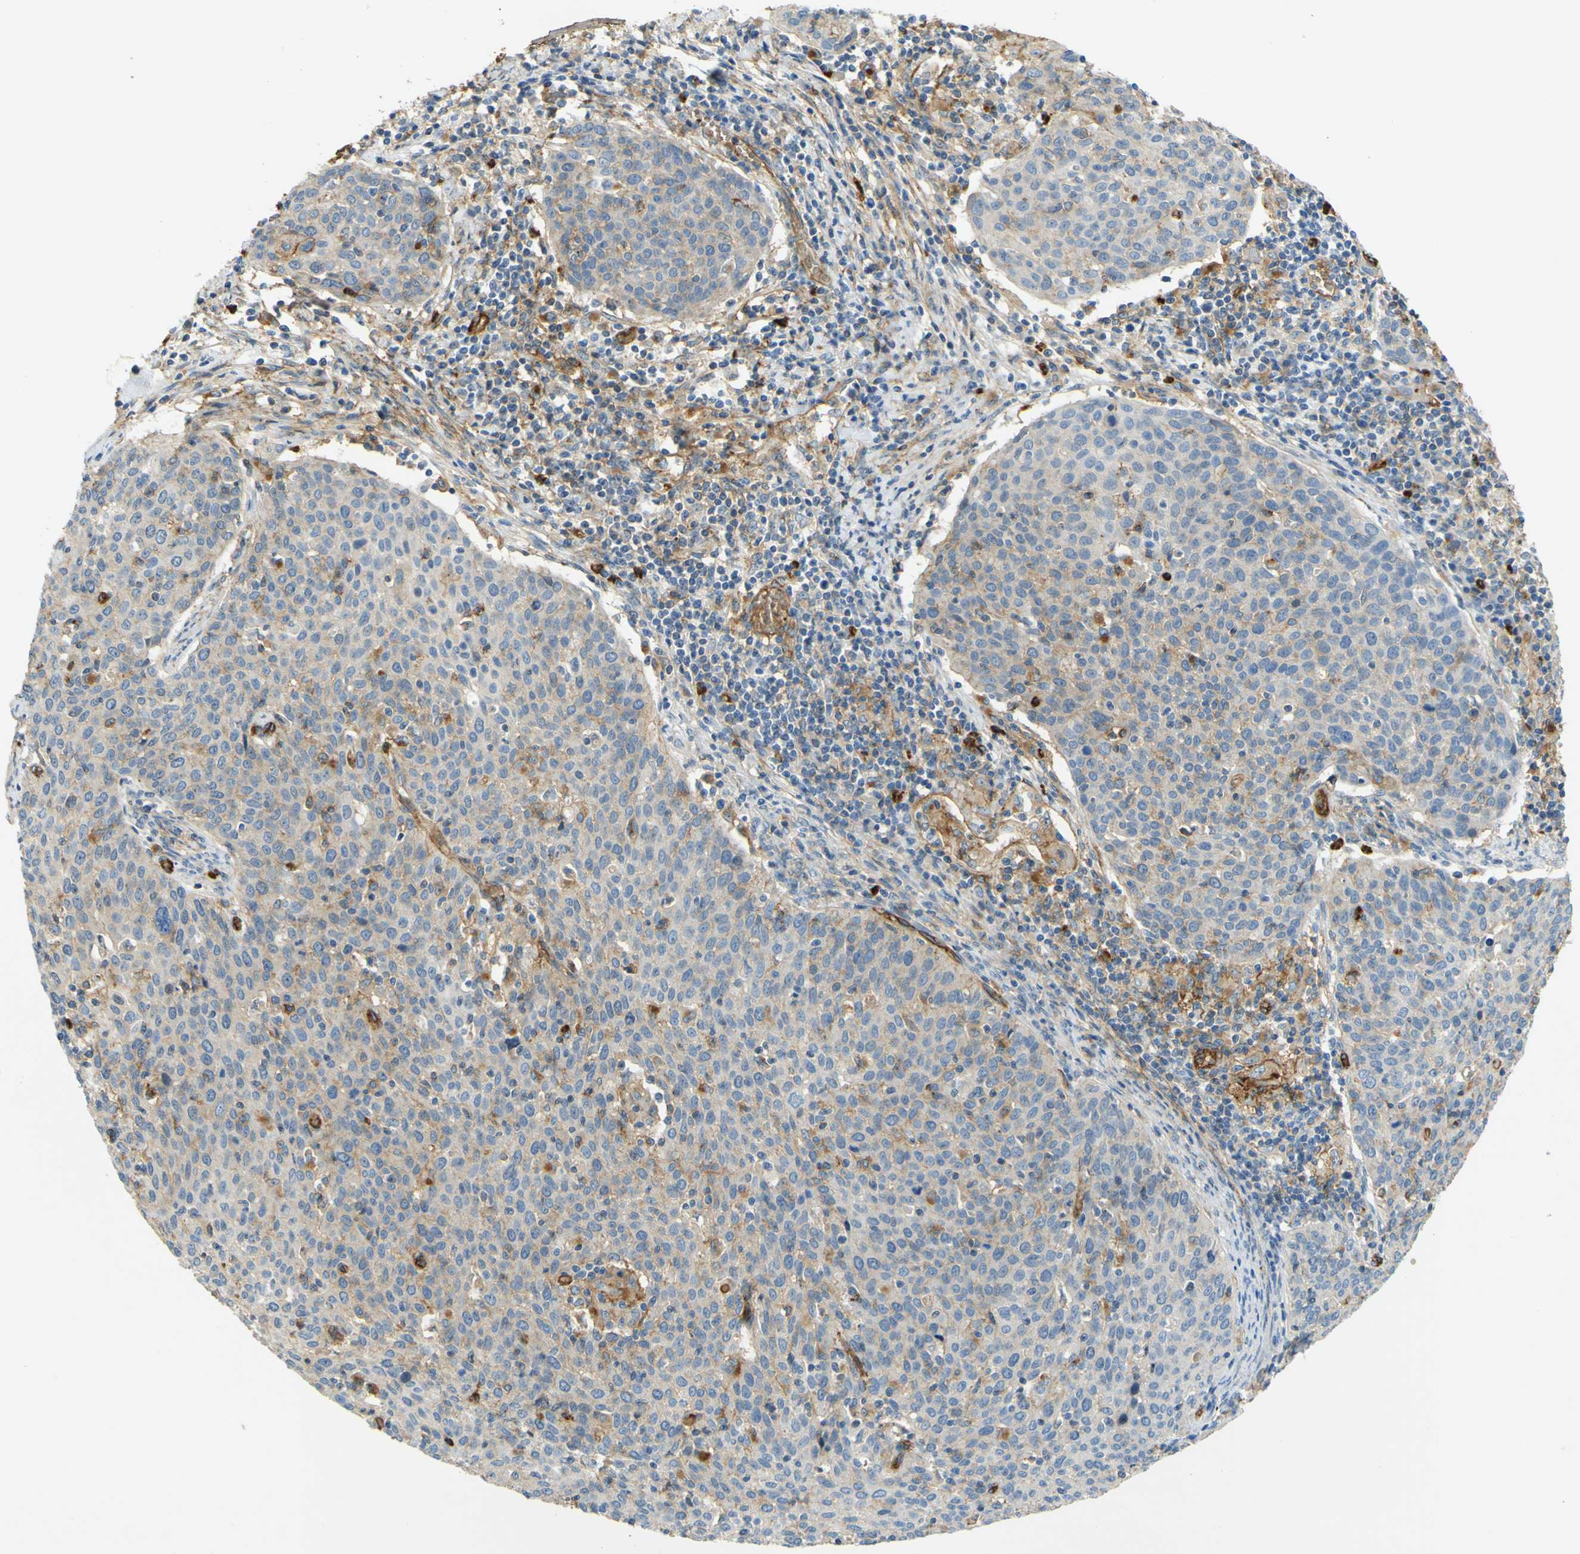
{"staining": {"intensity": "moderate", "quantity": "25%-75%", "location": "cytoplasmic/membranous"}, "tissue": "cervical cancer", "cell_type": "Tumor cells", "image_type": "cancer", "snomed": [{"axis": "morphology", "description": "Squamous cell carcinoma, NOS"}, {"axis": "topography", "description": "Cervix"}], "caption": "The image demonstrates immunohistochemical staining of cervical cancer (squamous cell carcinoma). There is moderate cytoplasmic/membranous staining is seen in approximately 25%-75% of tumor cells.", "gene": "PLXDC1", "patient": {"sex": "female", "age": 38}}